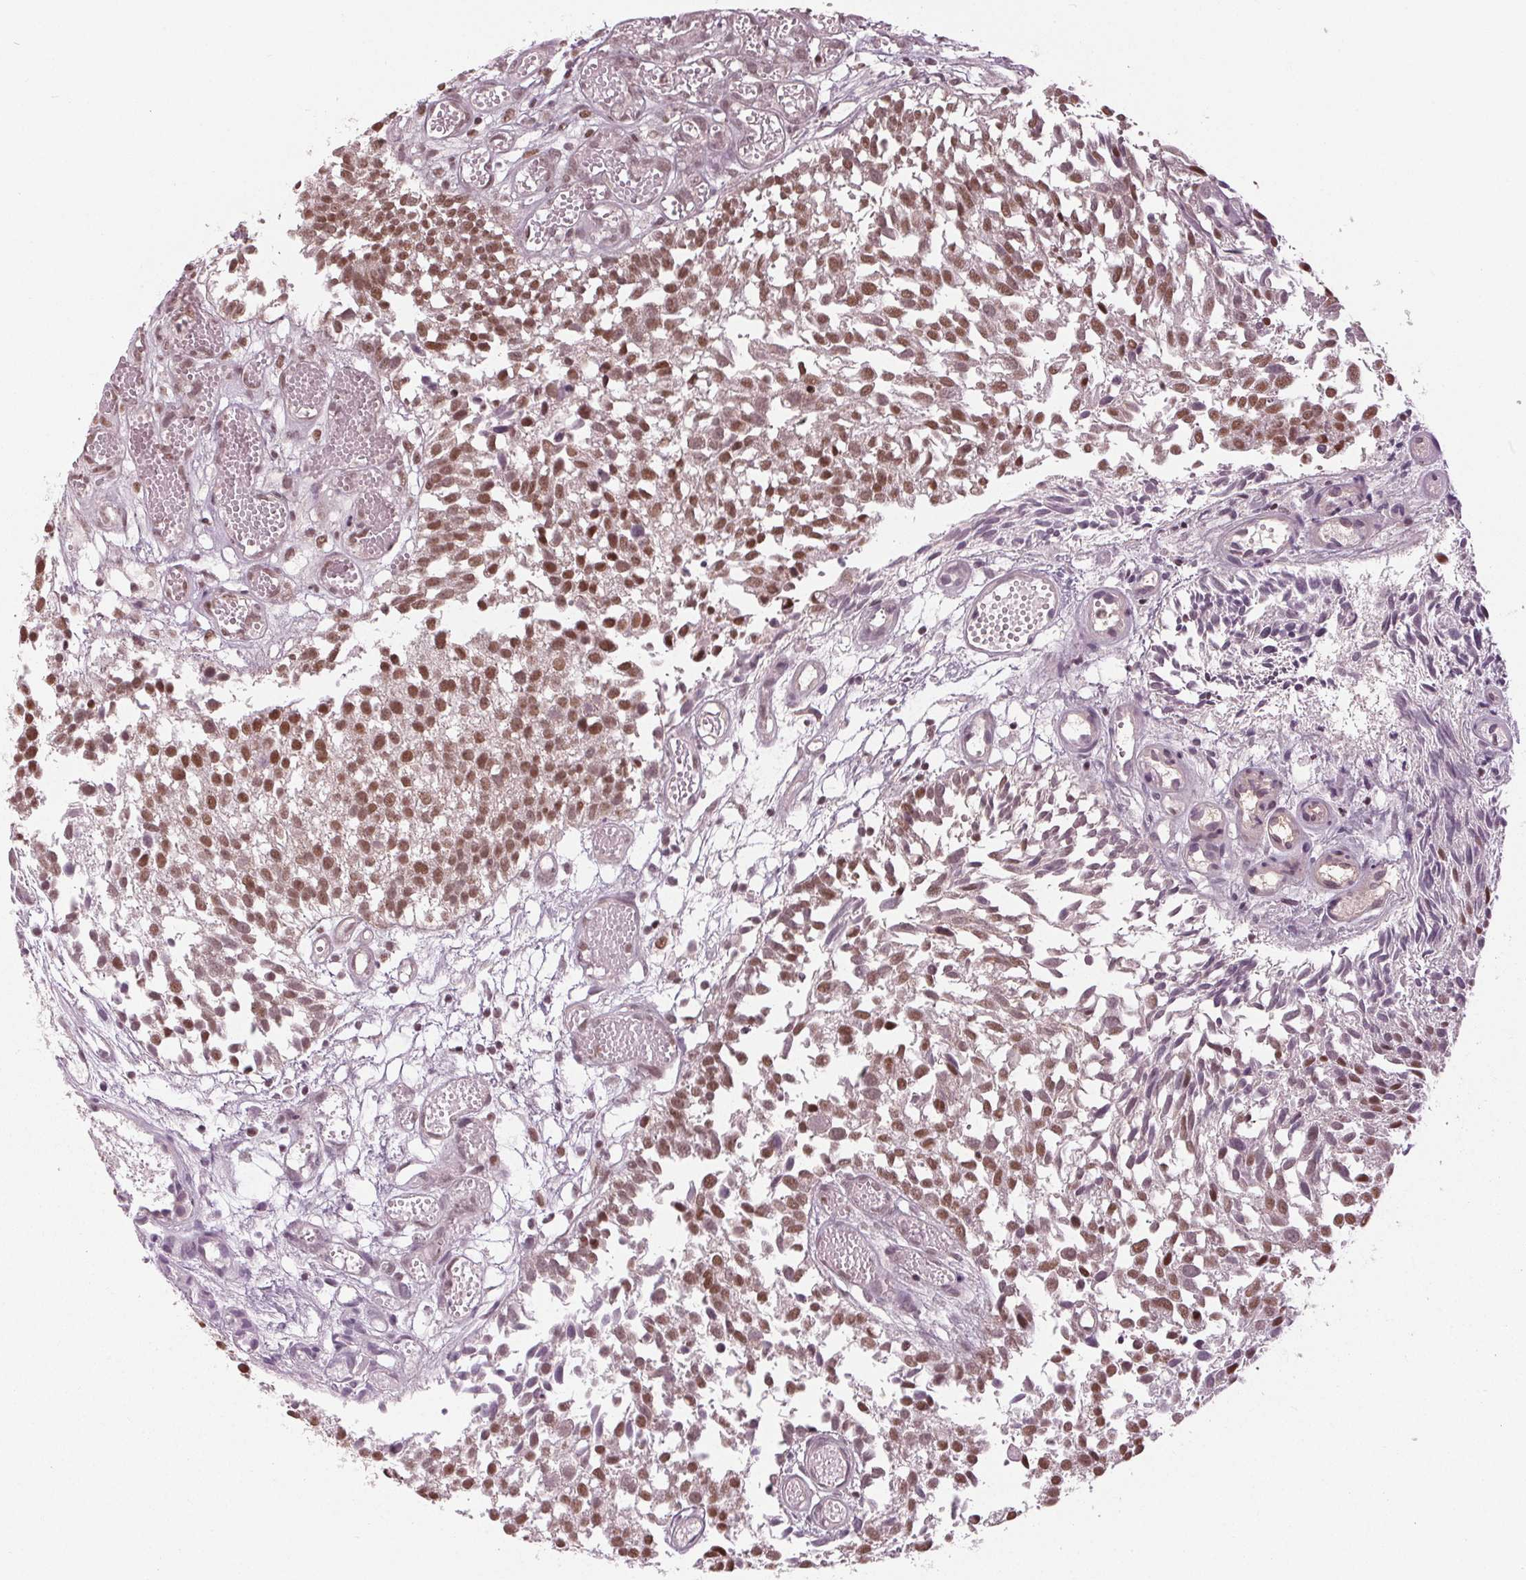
{"staining": {"intensity": "strong", "quantity": "25%-75%", "location": "nuclear"}, "tissue": "urothelial cancer", "cell_type": "Tumor cells", "image_type": "cancer", "snomed": [{"axis": "morphology", "description": "Urothelial carcinoma, Low grade"}, {"axis": "topography", "description": "Urinary bladder"}], "caption": "High-magnification brightfield microscopy of urothelial cancer stained with DAB (brown) and counterstained with hematoxylin (blue). tumor cells exhibit strong nuclear positivity is appreciated in approximately25%-75% of cells. (IHC, brightfield microscopy, high magnification).", "gene": "LSM2", "patient": {"sex": "male", "age": 70}}